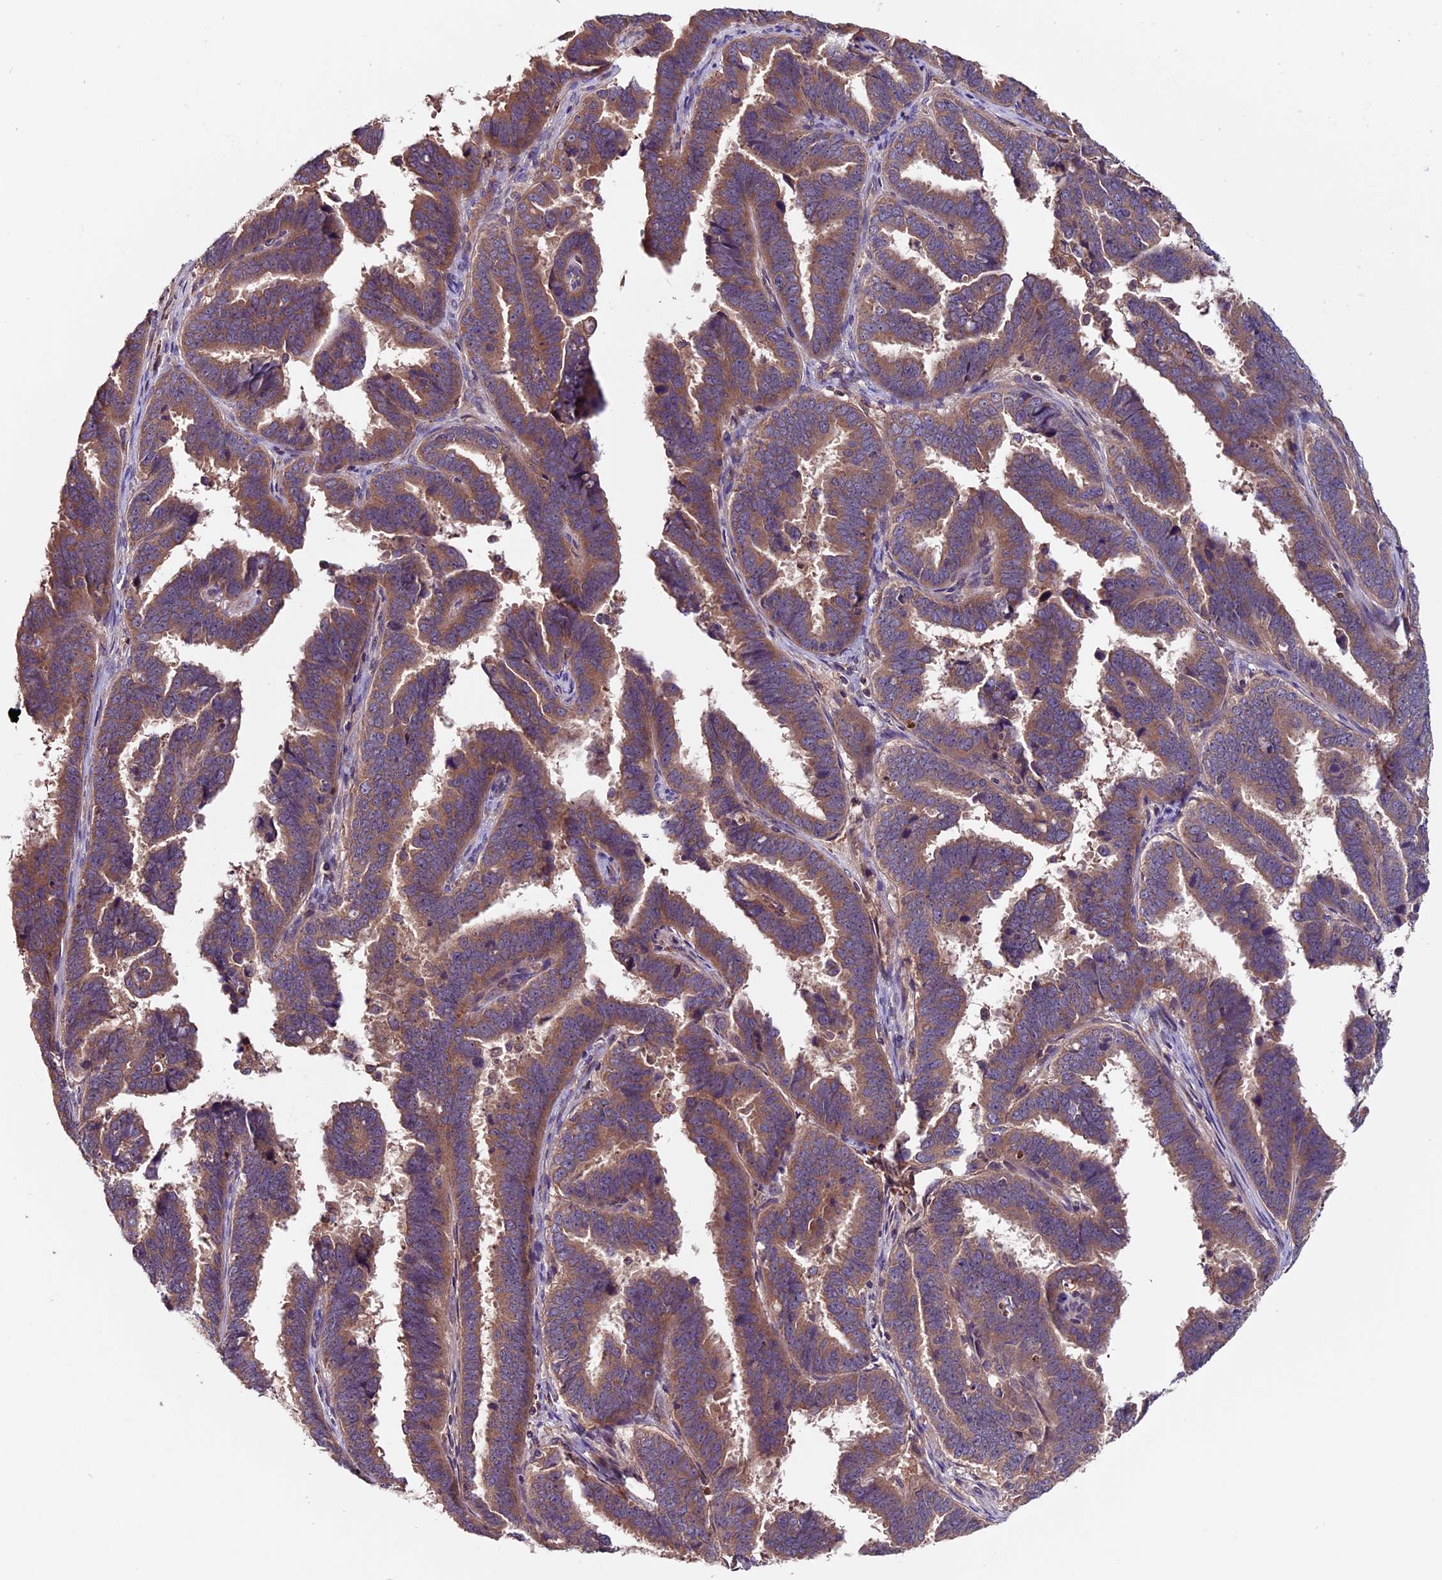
{"staining": {"intensity": "moderate", "quantity": ">75%", "location": "cytoplasmic/membranous"}, "tissue": "endometrial cancer", "cell_type": "Tumor cells", "image_type": "cancer", "snomed": [{"axis": "morphology", "description": "Adenocarcinoma, NOS"}, {"axis": "topography", "description": "Endometrium"}], "caption": "This histopathology image reveals endometrial cancer (adenocarcinoma) stained with immunohistochemistry (IHC) to label a protein in brown. The cytoplasmic/membranous of tumor cells show moderate positivity for the protein. Nuclei are counter-stained blue.", "gene": "ZNF598", "patient": {"sex": "female", "age": 75}}